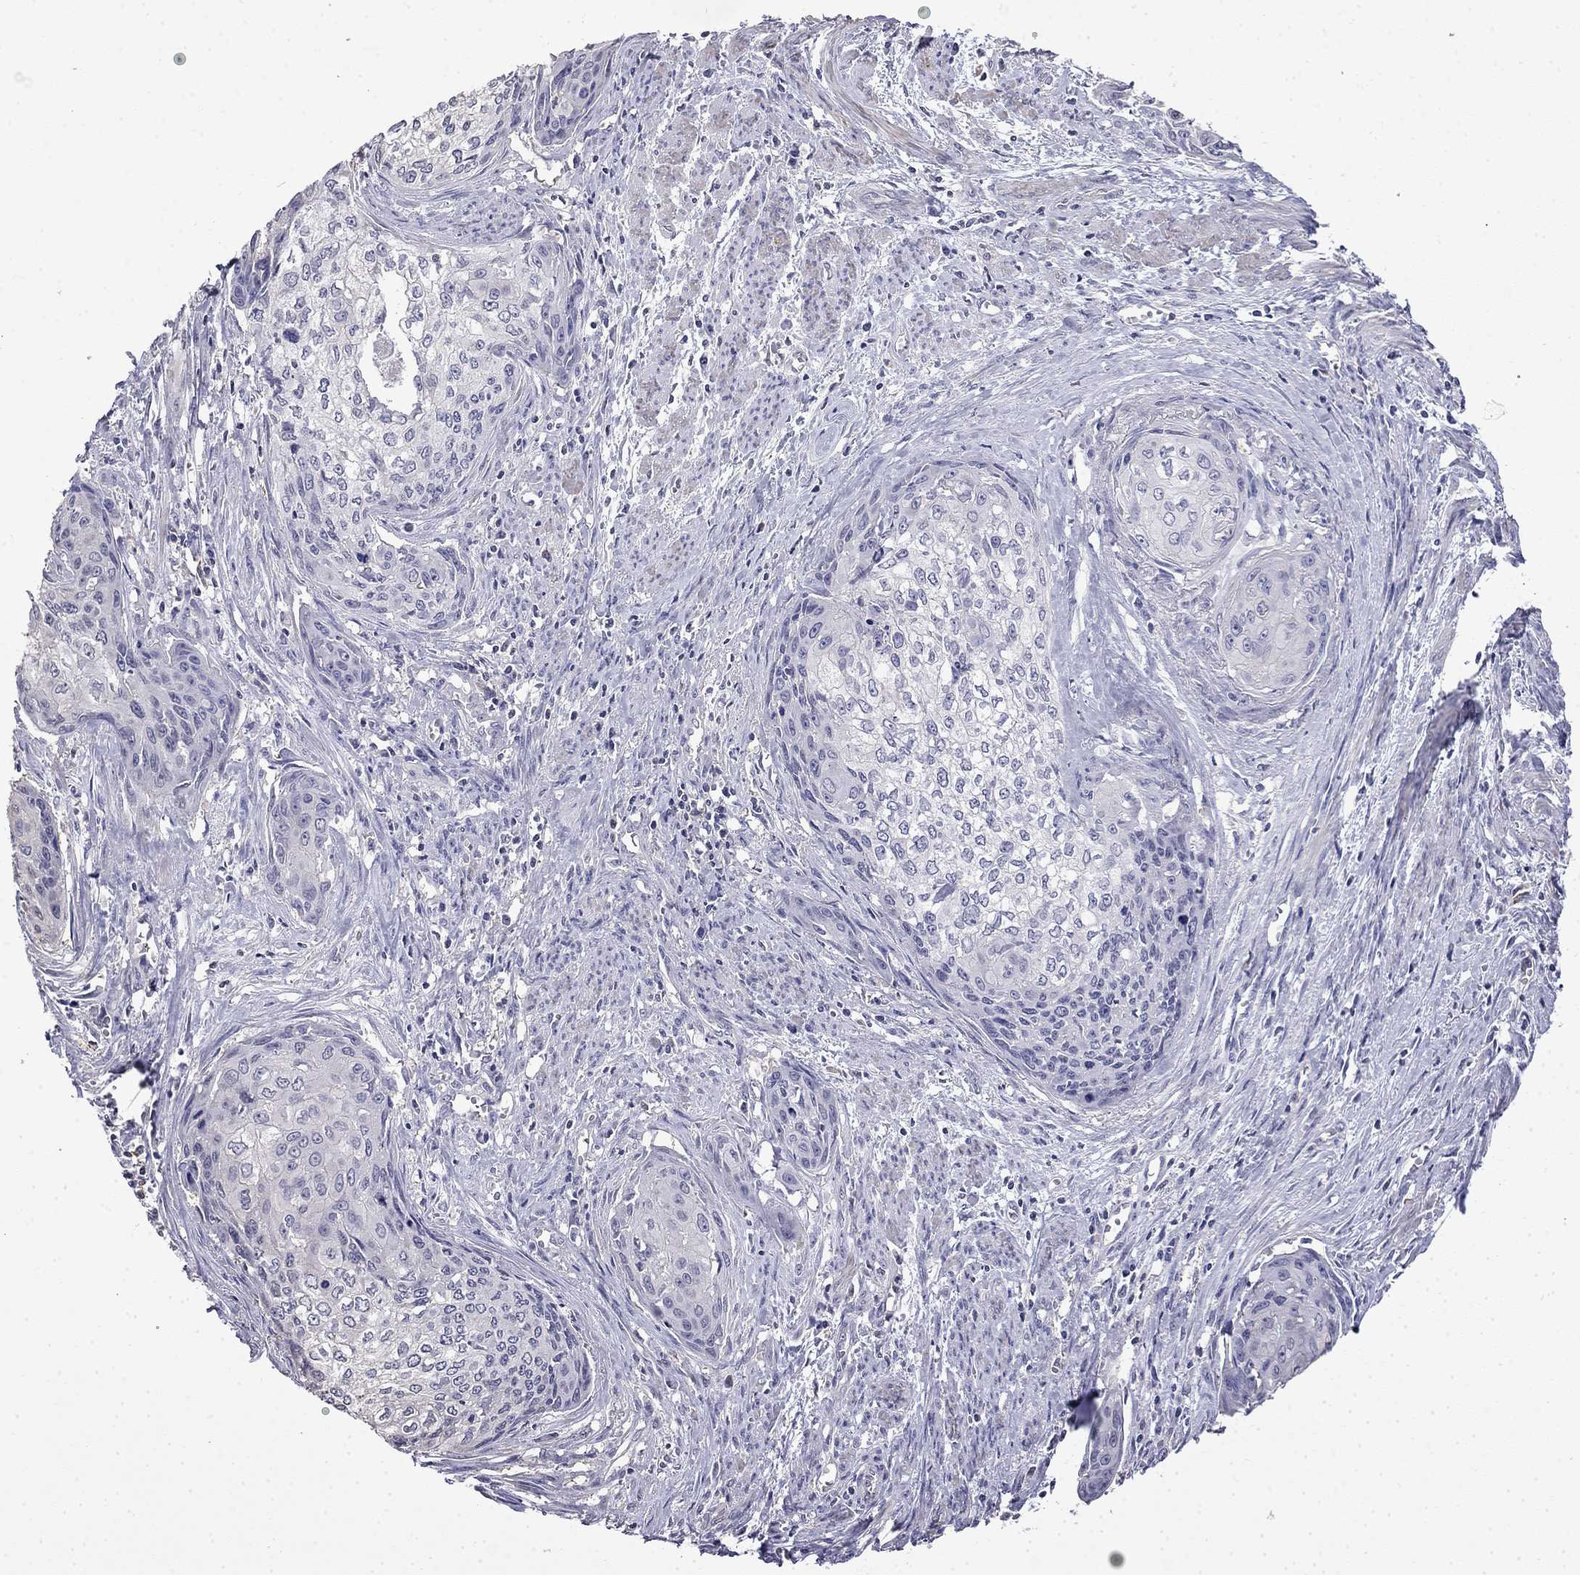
{"staining": {"intensity": "negative", "quantity": "none", "location": "none"}, "tissue": "cervical cancer", "cell_type": "Tumor cells", "image_type": "cancer", "snomed": [{"axis": "morphology", "description": "Squamous cell carcinoma, NOS"}, {"axis": "topography", "description": "Cervix"}], "caption": "This is an immunohistochemistry micrograph of squamous cell carcinoma (cervical). There is no staining in tumor cells.", "gene": "GUCA1B", "patient": {"sex": "female", "age": 58}}